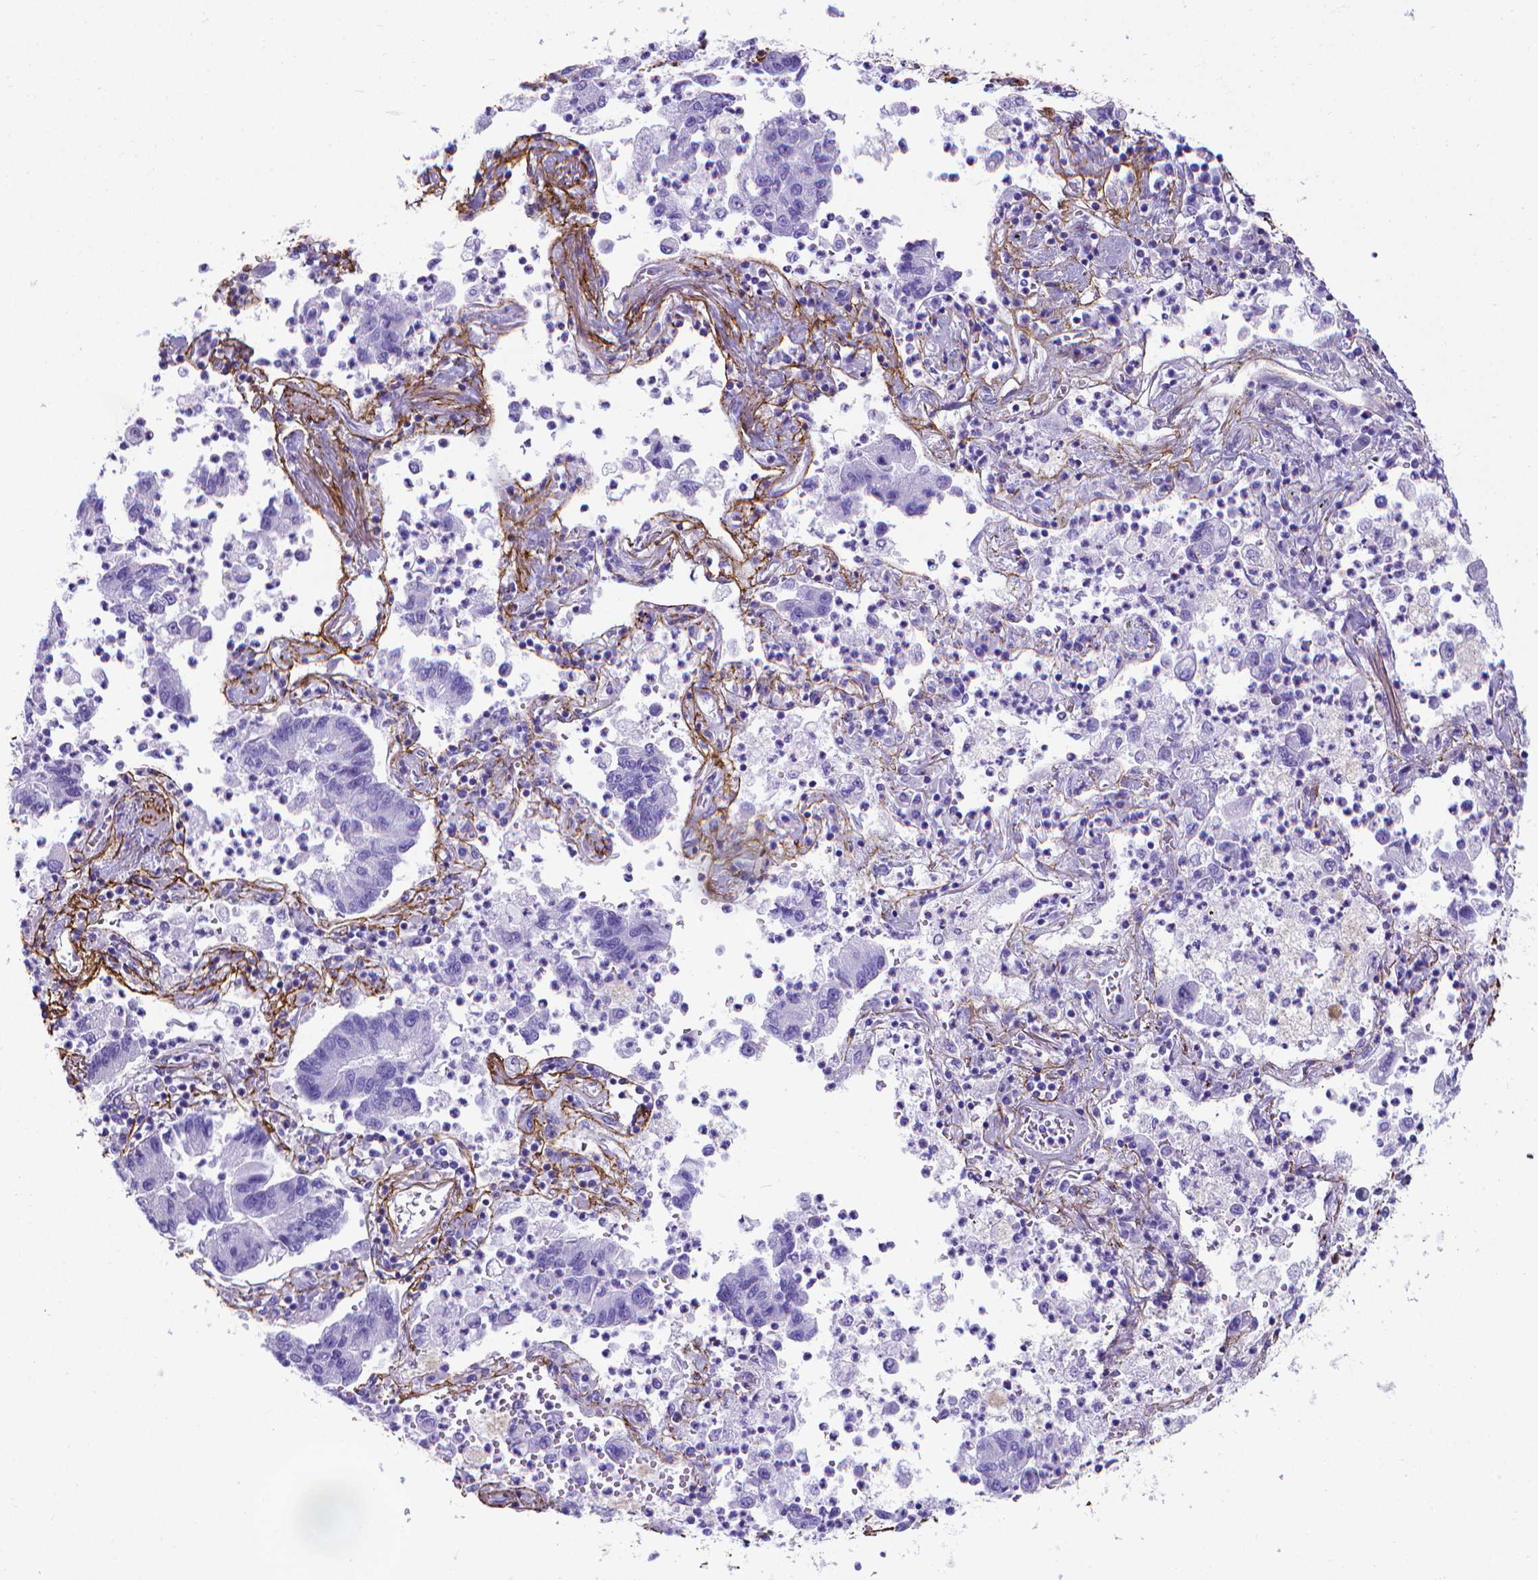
{"staining": {"intensity": "negative", "quantity": "none", "location": "none"}, "tissue": "lung cancer", "cell_type": "Tumor cells", "image_type": "cancer", "snomed": [{"axis": "morphology", "description": "Adenocarcinoma, NOS"}, {"axis": "topography", "description": "Lung"}], "caption": "This image is of lung cancer stained with immunohistochemistry to label a protein in brown with the nuclei are counter-stained blue. There is no staining in tumor cells. The staining was performed using DAB to visualize the protein expression in brown, while the nuclei were stained in blue with hematoxylin (Magnification: 20x).", "gene": "MFAP2", "patient": {"sex": "female", "age": 57}}